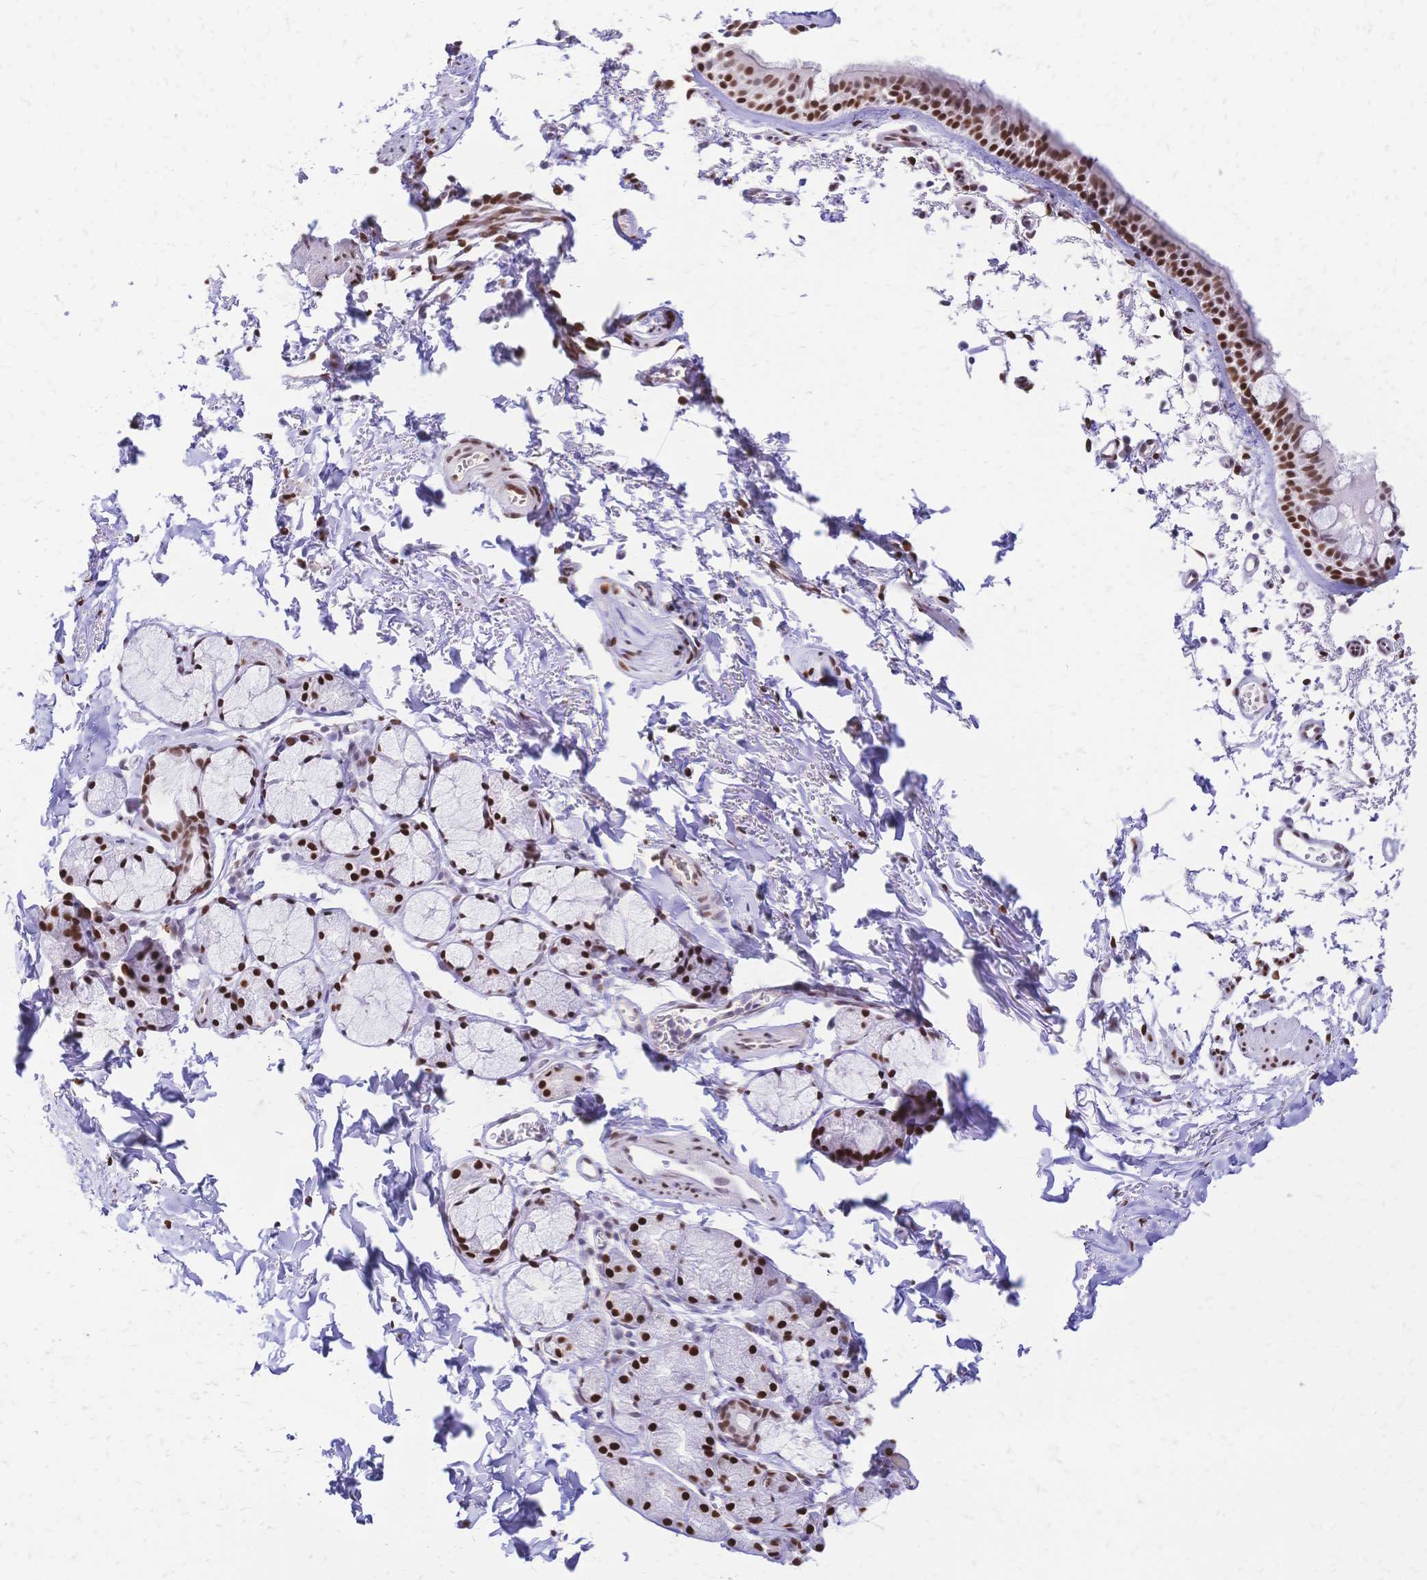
{"staining": {"intensity": "strong", "quantity": ">75%", "location": "nuclear"}, "tissue": "bronchus", "cell_type": "Respiratory epithelial cells", "image_type": "normal", "snomed": [{"axis": "morphology", "description": "Normal tissue, NOS"}, {"axis": "topography", "description": "Cartilage tissue"}, {"axis": "topography", "description": "Bronchus"}, {"axis": "topography", "description": "Peripheral nerve tissue"}], "caption": "Normal bronchus exhibits strong nuclear positivity in about >75% of respiratory epithelial cells (IHC, brightfield microscopy, high magnification)..", "gene": "NFIC", "patient": {"sex": "female", "age": 59}}